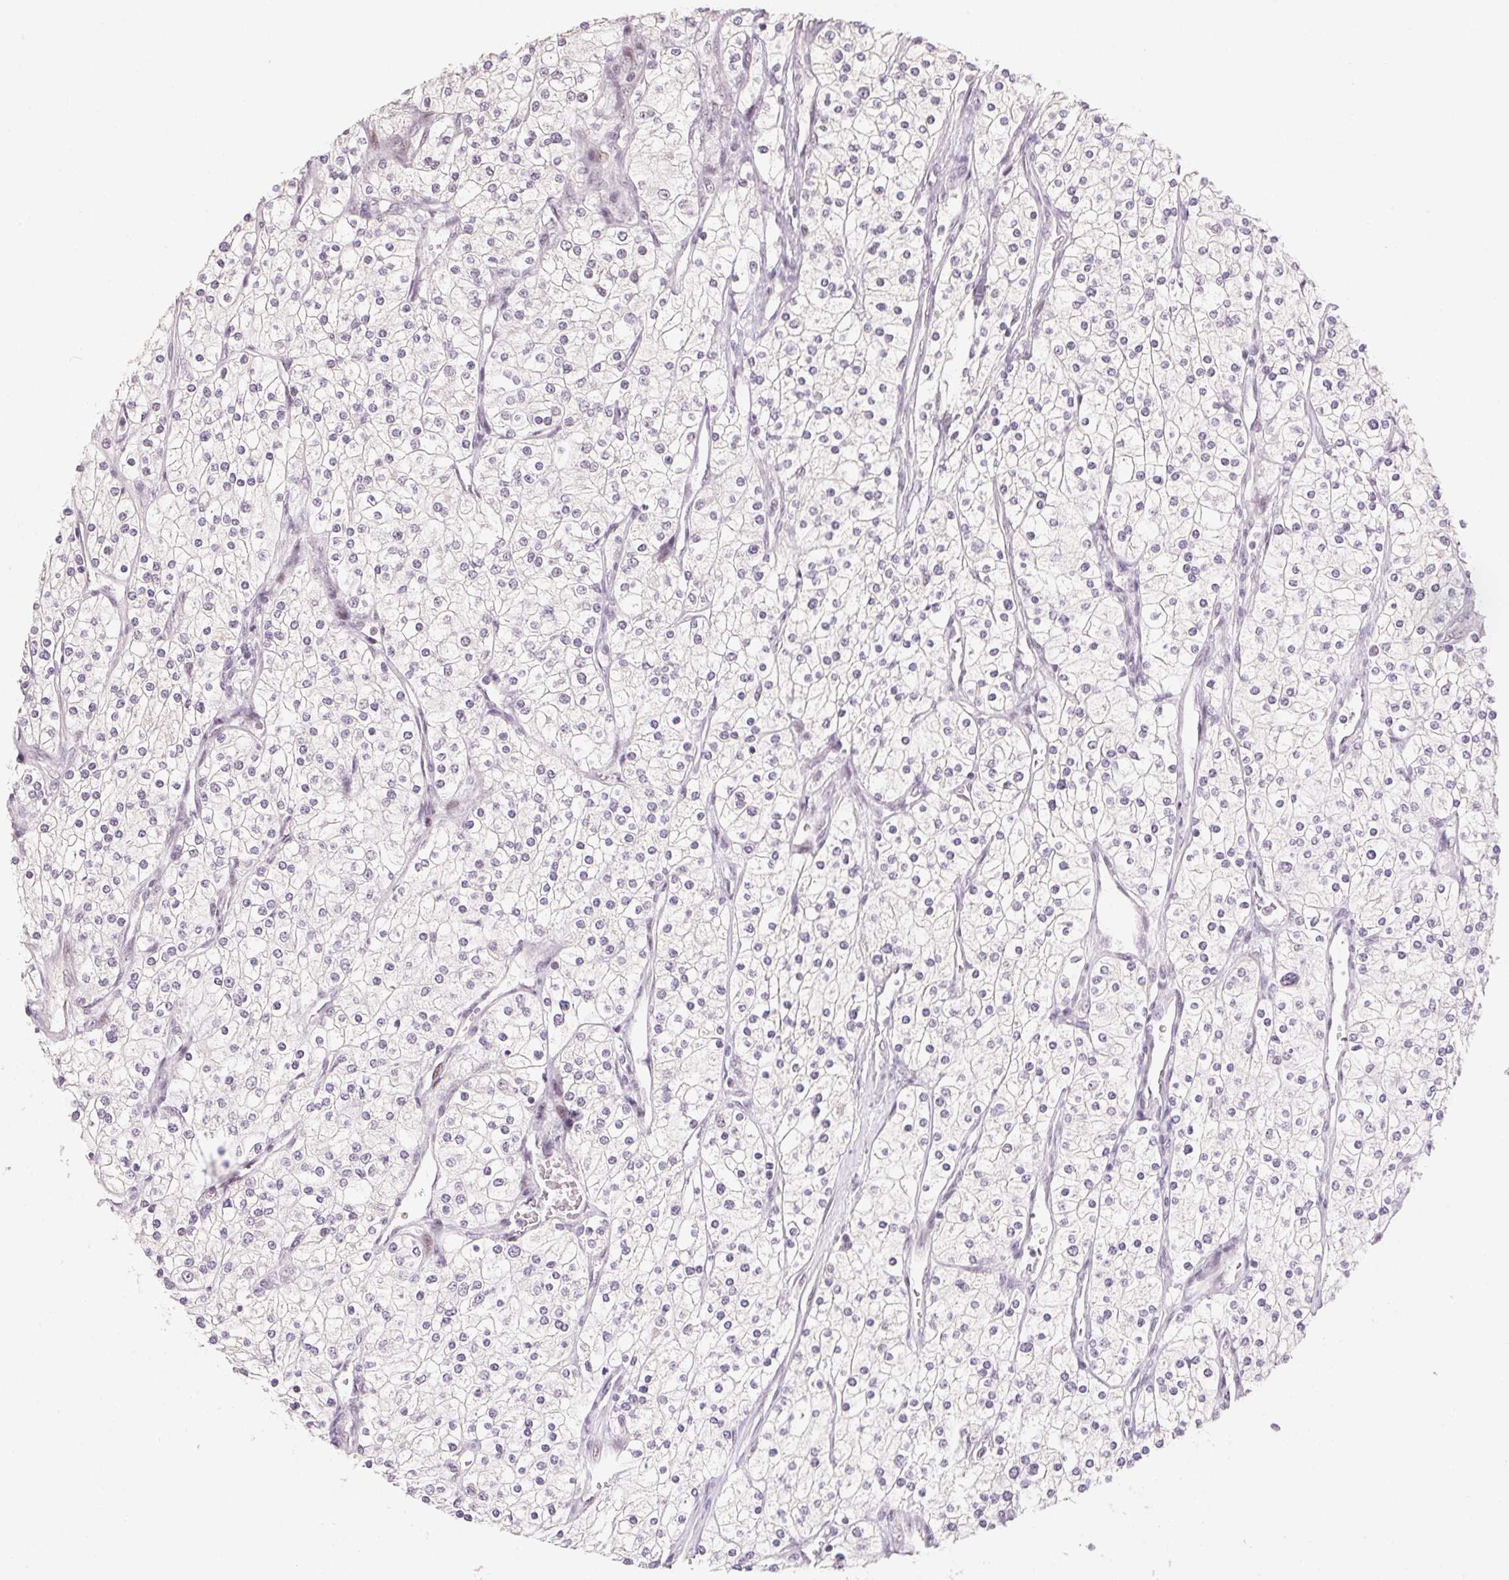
{"staining": {"intensity": "negative", "quantity": "none", "location": "none"}, "tissue": "renal cancer", "cell_type": "Tumor cells", "image_type": "cancer", "snomed": [{"axis": "morphology", "description": "Adenocarcinoma, NOS"}, {"axis": "topography", "description": "Kidney"}], "caption": "Adenocarcinoma (renal) was stained to show a protein in brown. There is no significant expression in tumor cells. (Immunohistochemistry (ihc), brightfield microscopy, high magnification).", "gene": "KDM4D", "patient": {"sex": "male", "age": 80}}